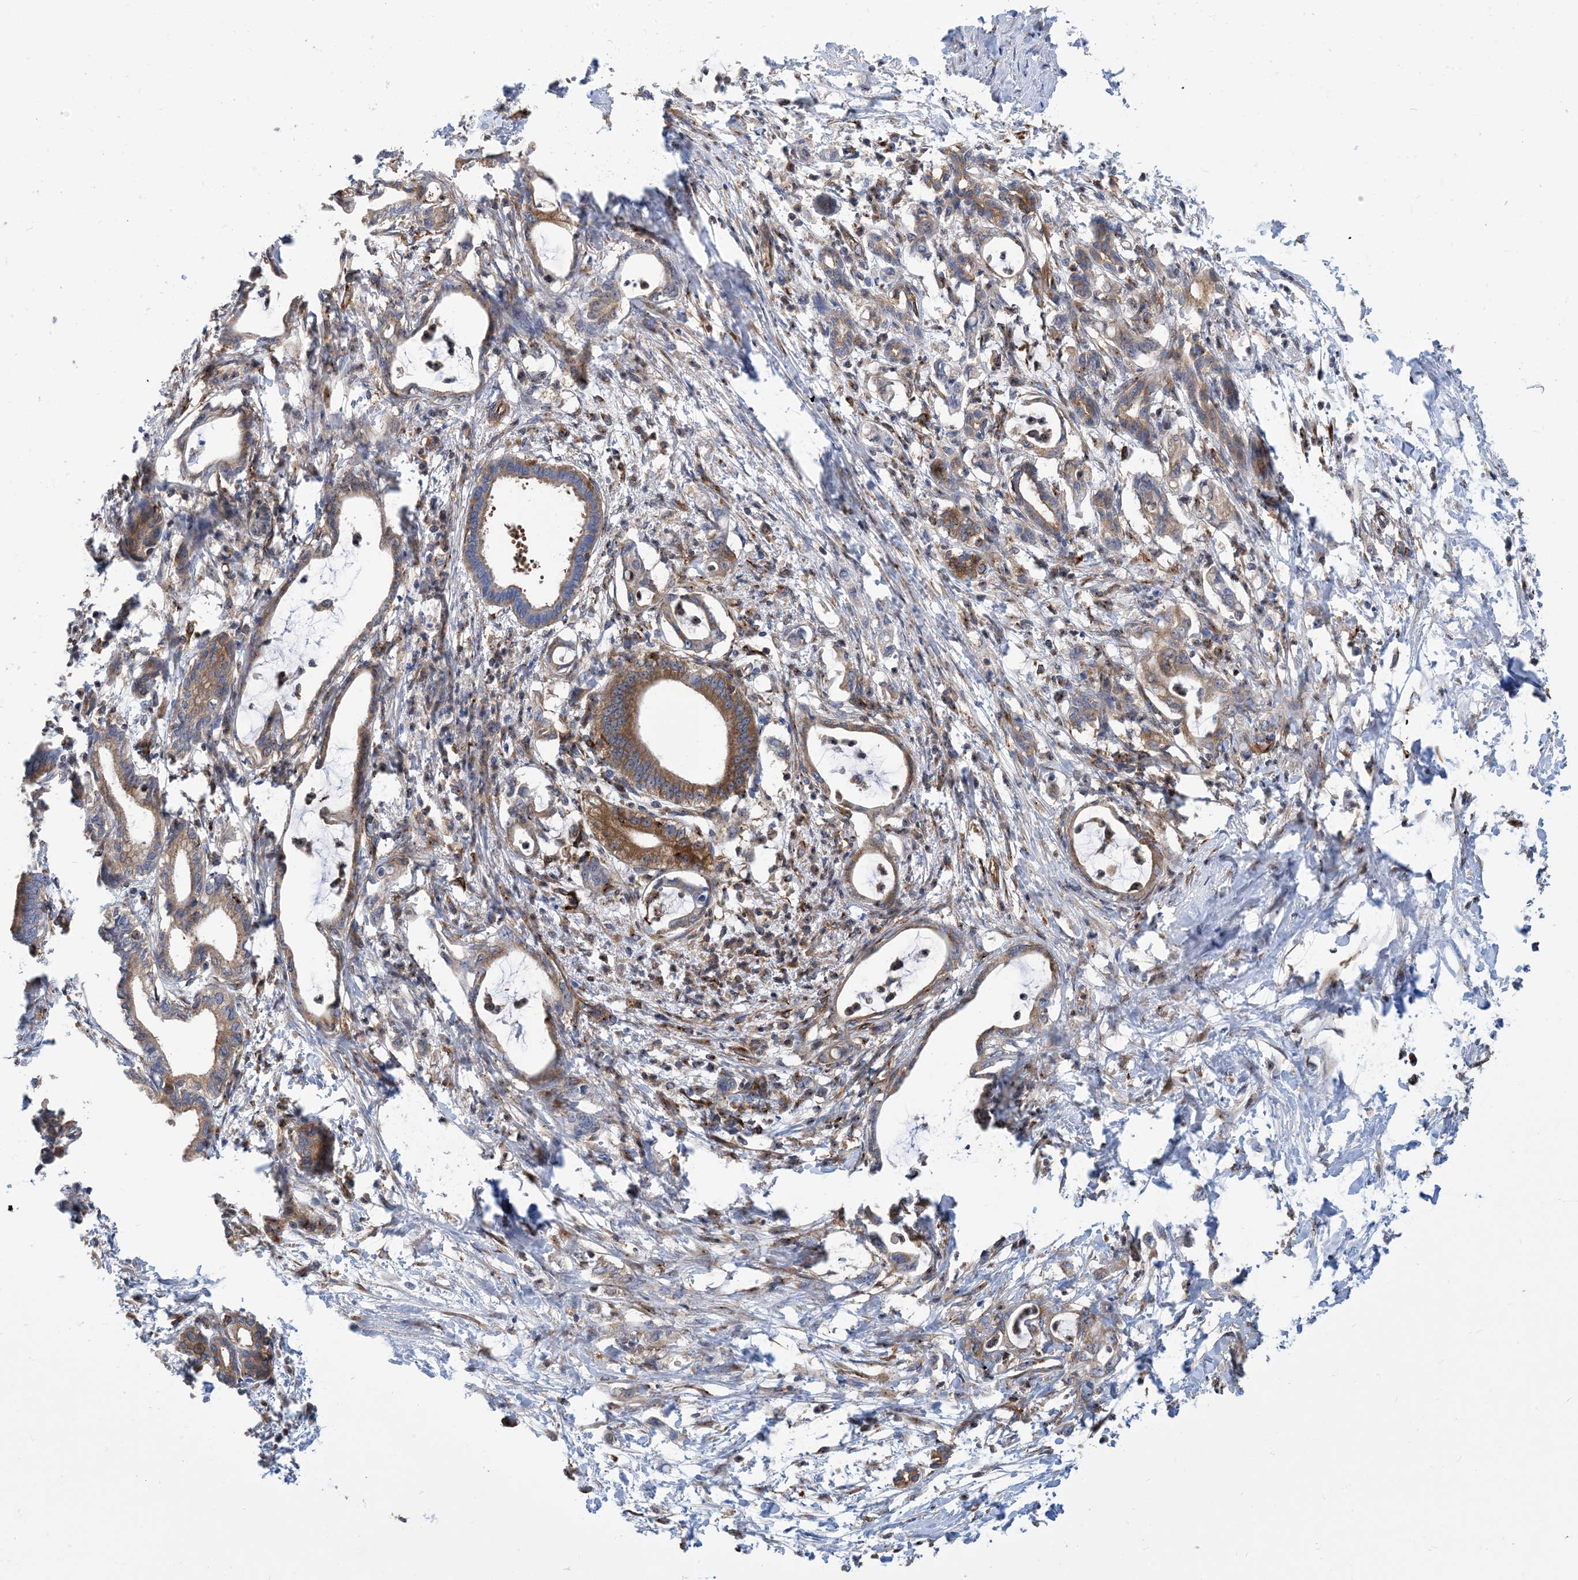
{"staining": {"intensity": "moderate", "quantity": ">75%", "location": "cytoplasmic/membranous"}, "tissue": "pancreatic cancer", "cell_type": "Tumor cells", "image_type": "cancer", "snomed": [{"axis": "morphology", "description": "Adenocarcinoma, NOS"}, {"axis": "topography", "description": "Pancreas"}], "caption": "Human pancreatic adenocarcinoma stained with a brown dye reveals moderate cytoplasmic/membranous positive staining in about >75% of tumor cells.", "gene": "DYNC1LI1", "patient": {"sex": "female", "age": 55}}